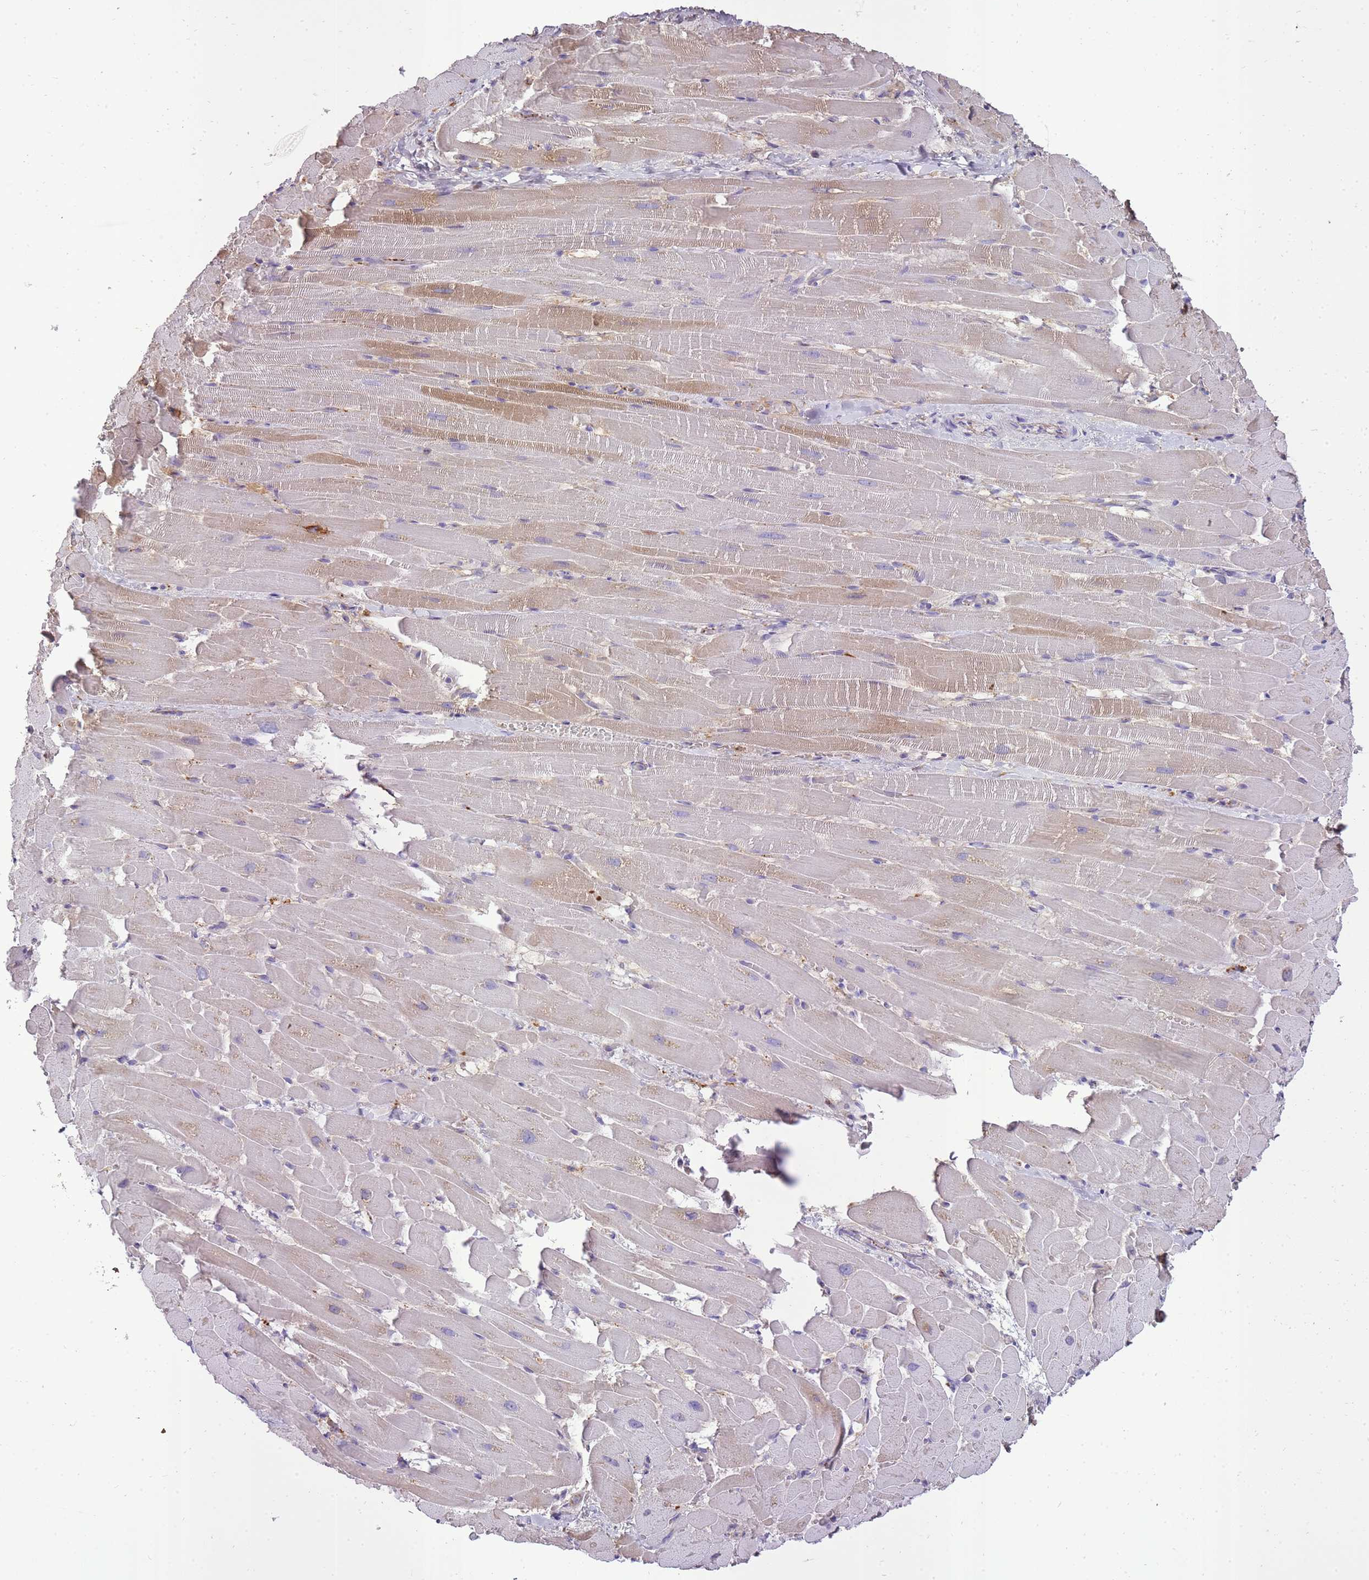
{"staining": {"intensity": "moderate", "quantity": "<25%", "location": "cytoplasmic/membranous"}, "tissue": "heart muscle", "cell_type": "Cardiomyocytes", "image_type": "normal", "snomed": [{"axis": "morphology", "description": "Normal tissue, NOS"}, {"axis": "topography", "description": "Heart"}], "caption": "Immunohistochemistry image of normal heart muscle stained for a protein (brown), which demonstrates low levels of moderate cytoplasmic/membranous positivity in about <25% of cardiomyocytes.", "gene": "IGKV1", "patient": {"sex": "male", "age": 37}}